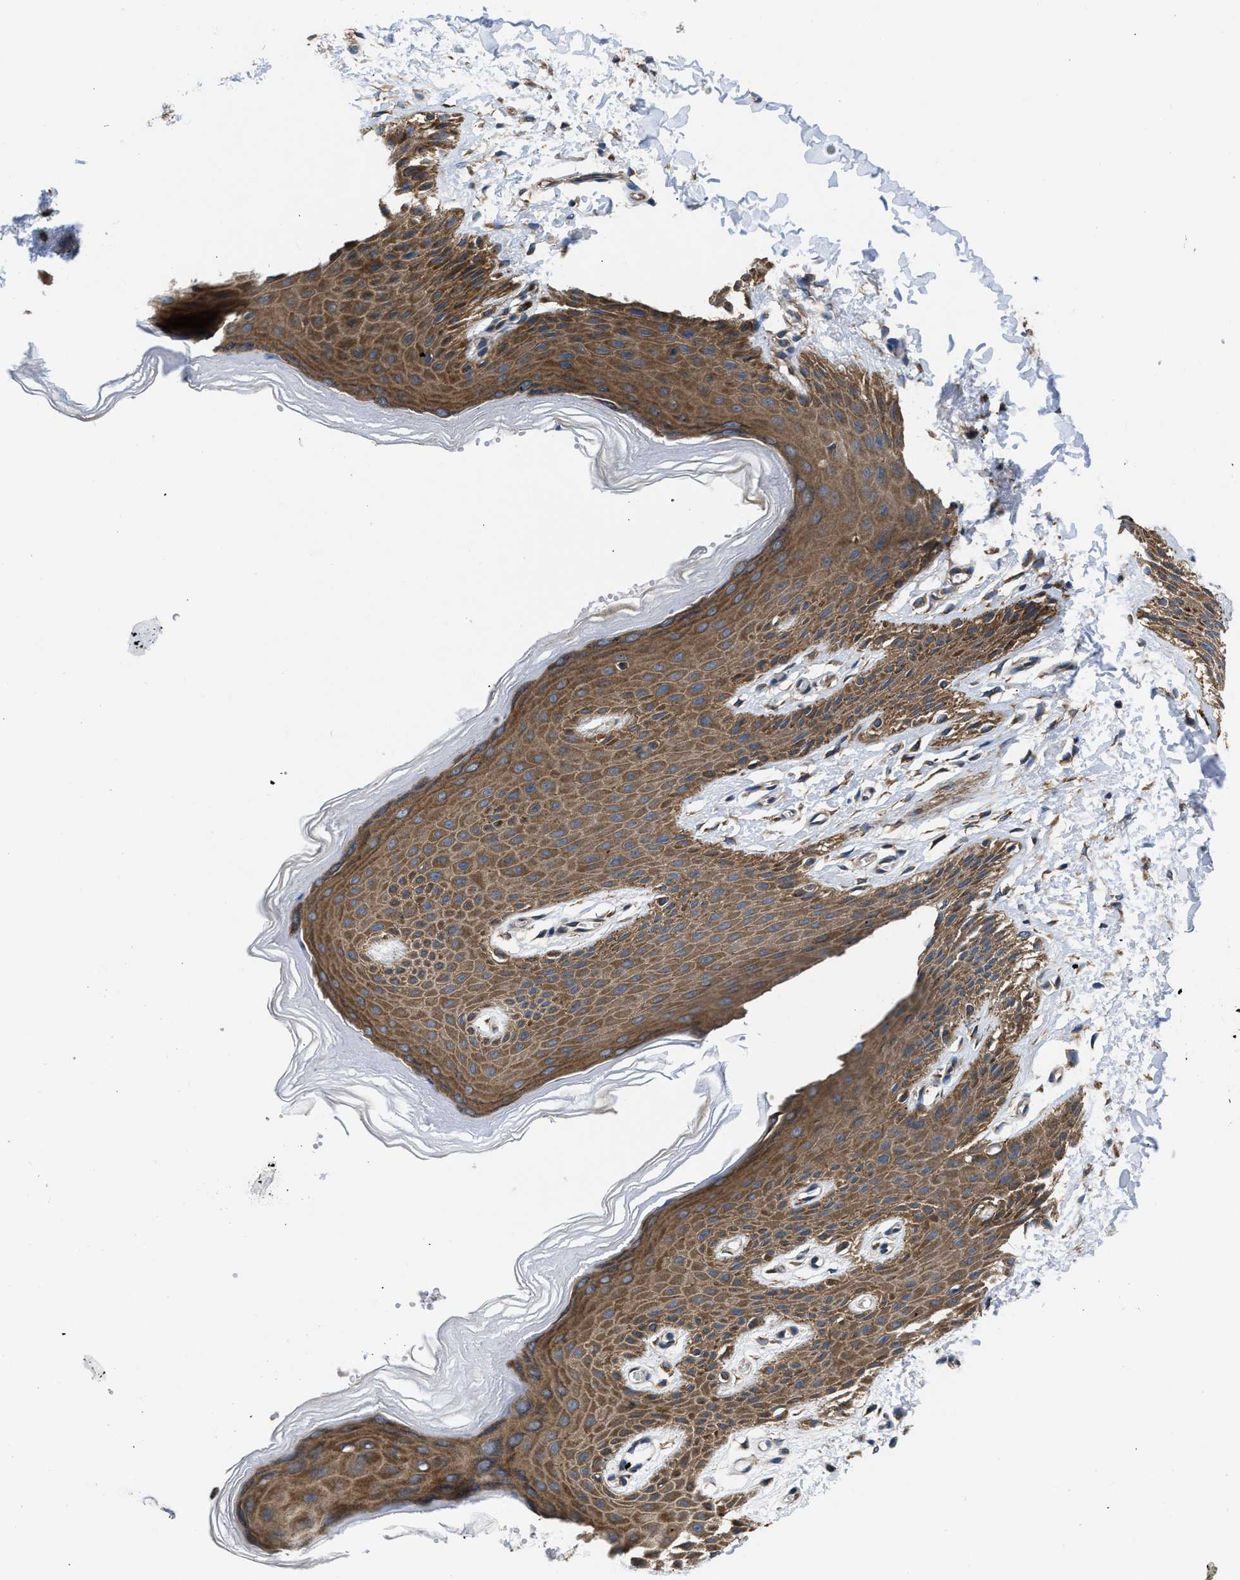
{"staining": {"intensity": "moderate", "quantity": ">75%", "location": "cytoplasmic/membranous"}, "tissue": "skin", "cell_type": "Epidermal cells", "image_type": "normal", "snomed": [{"axis": "morphology", "description": "Normal tissue, NOS"}, {"axis": "topography", "description": "Anal"}], "caption": "Human skin stained with a brown dye exhibits moderate cytoplasmic/membranous positive positivity in approximately >75% of epidermal cells.", "gene": "CEP128", "patient": {"sex": "male", "age": 44}}